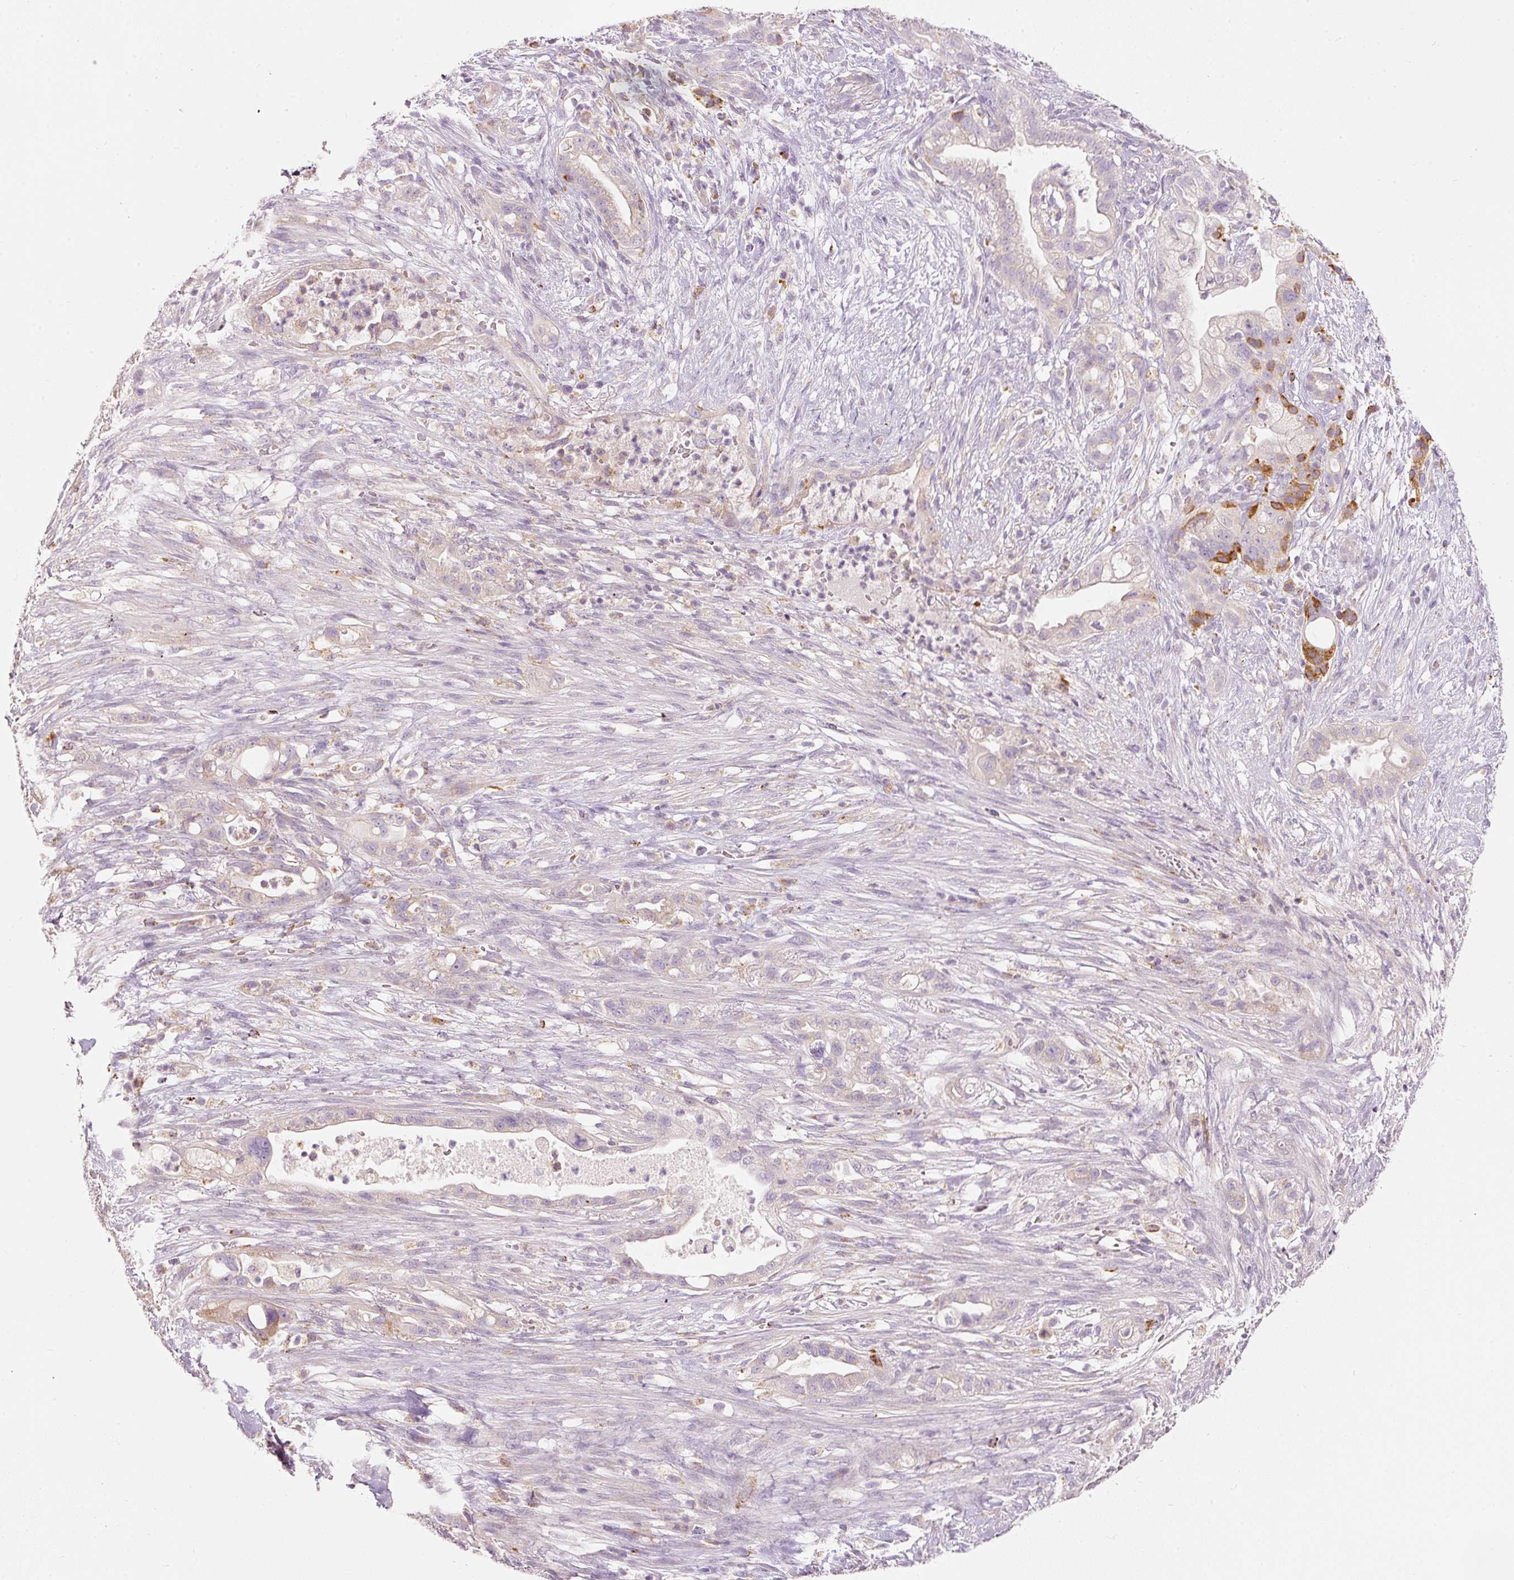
{"staining": {"intensity": "moderate", "quantity": "<25%", "location": "cytoplasmic/membranous"}, "tissue": "pancreatic cancer", "cell_type": "Tumor cells", "image_type": "cancer", "snomed": [{"axis": "morphology", "description": "Adenocarcinoma, NOS"}, {"axis": "topography", "description": "Pancreas"}], "caption": "Brown immunohistochemical staining in pancreatic cancer reveals moderate cytoplasmic/membranous staining in approximately <25% of tumor cells.", "gene": "MTHFD2", "patient": {"sex": "male", "age": 44}}